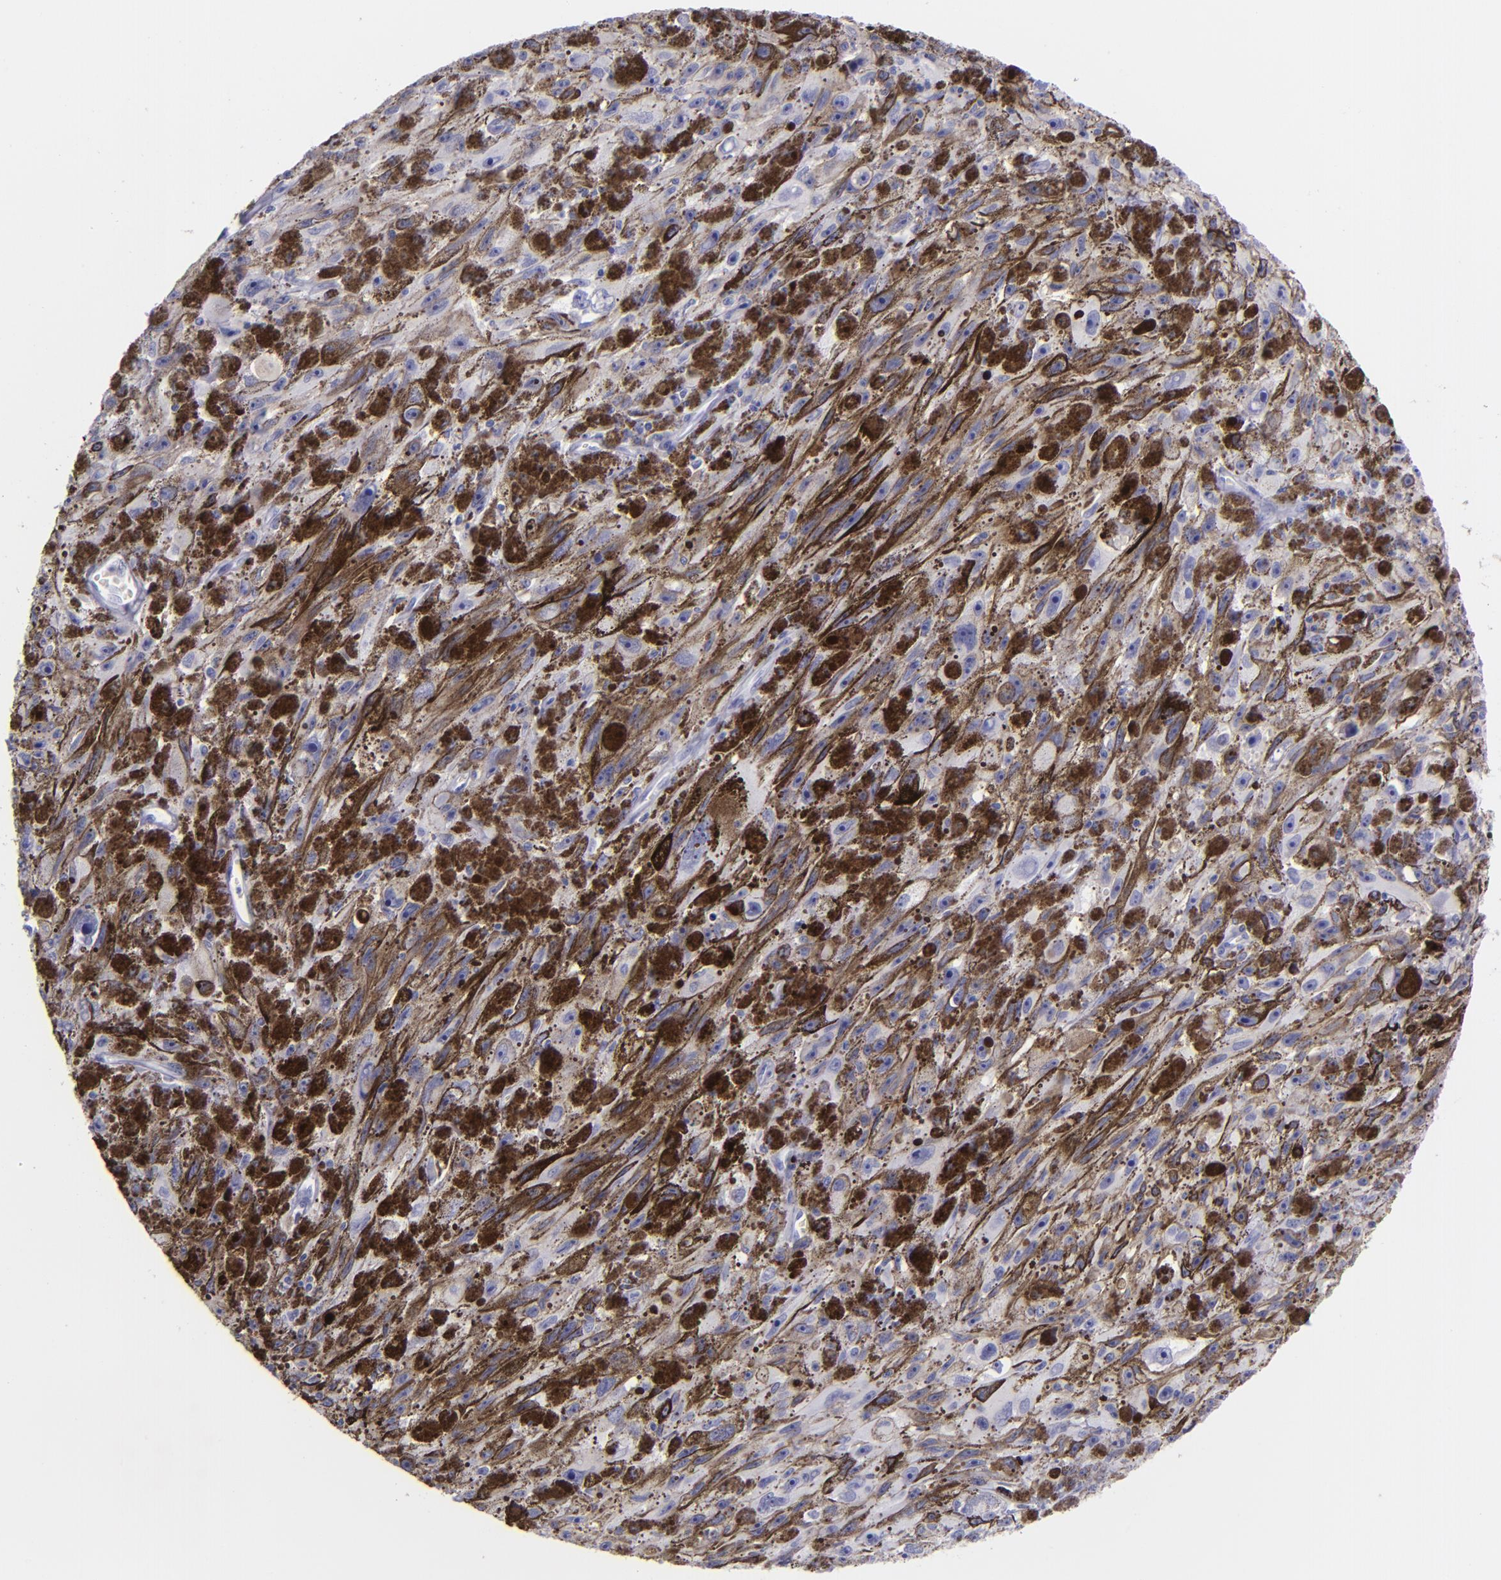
{"staining": {"intensity": "negative", "quantity": "none", "location": "none"}, "tissue": "melanoma", "cell_type": "Tumor cells", "image_type": "cancer", "snomed": [{"axis": "morphology", "description": "Malignant melanoma, NOS"}, {"axis": "topography", "description": "Skin"}], "caption": "An IHC image of melanoma is shown. There is no staining in tumor cells of melanoma. (DAB (3,3'-diaminobenzidine) immunohistochemistry with hematoxylin counter stain).", "gene": "CD82", "patient": {"sex": "female", "age": 104}}